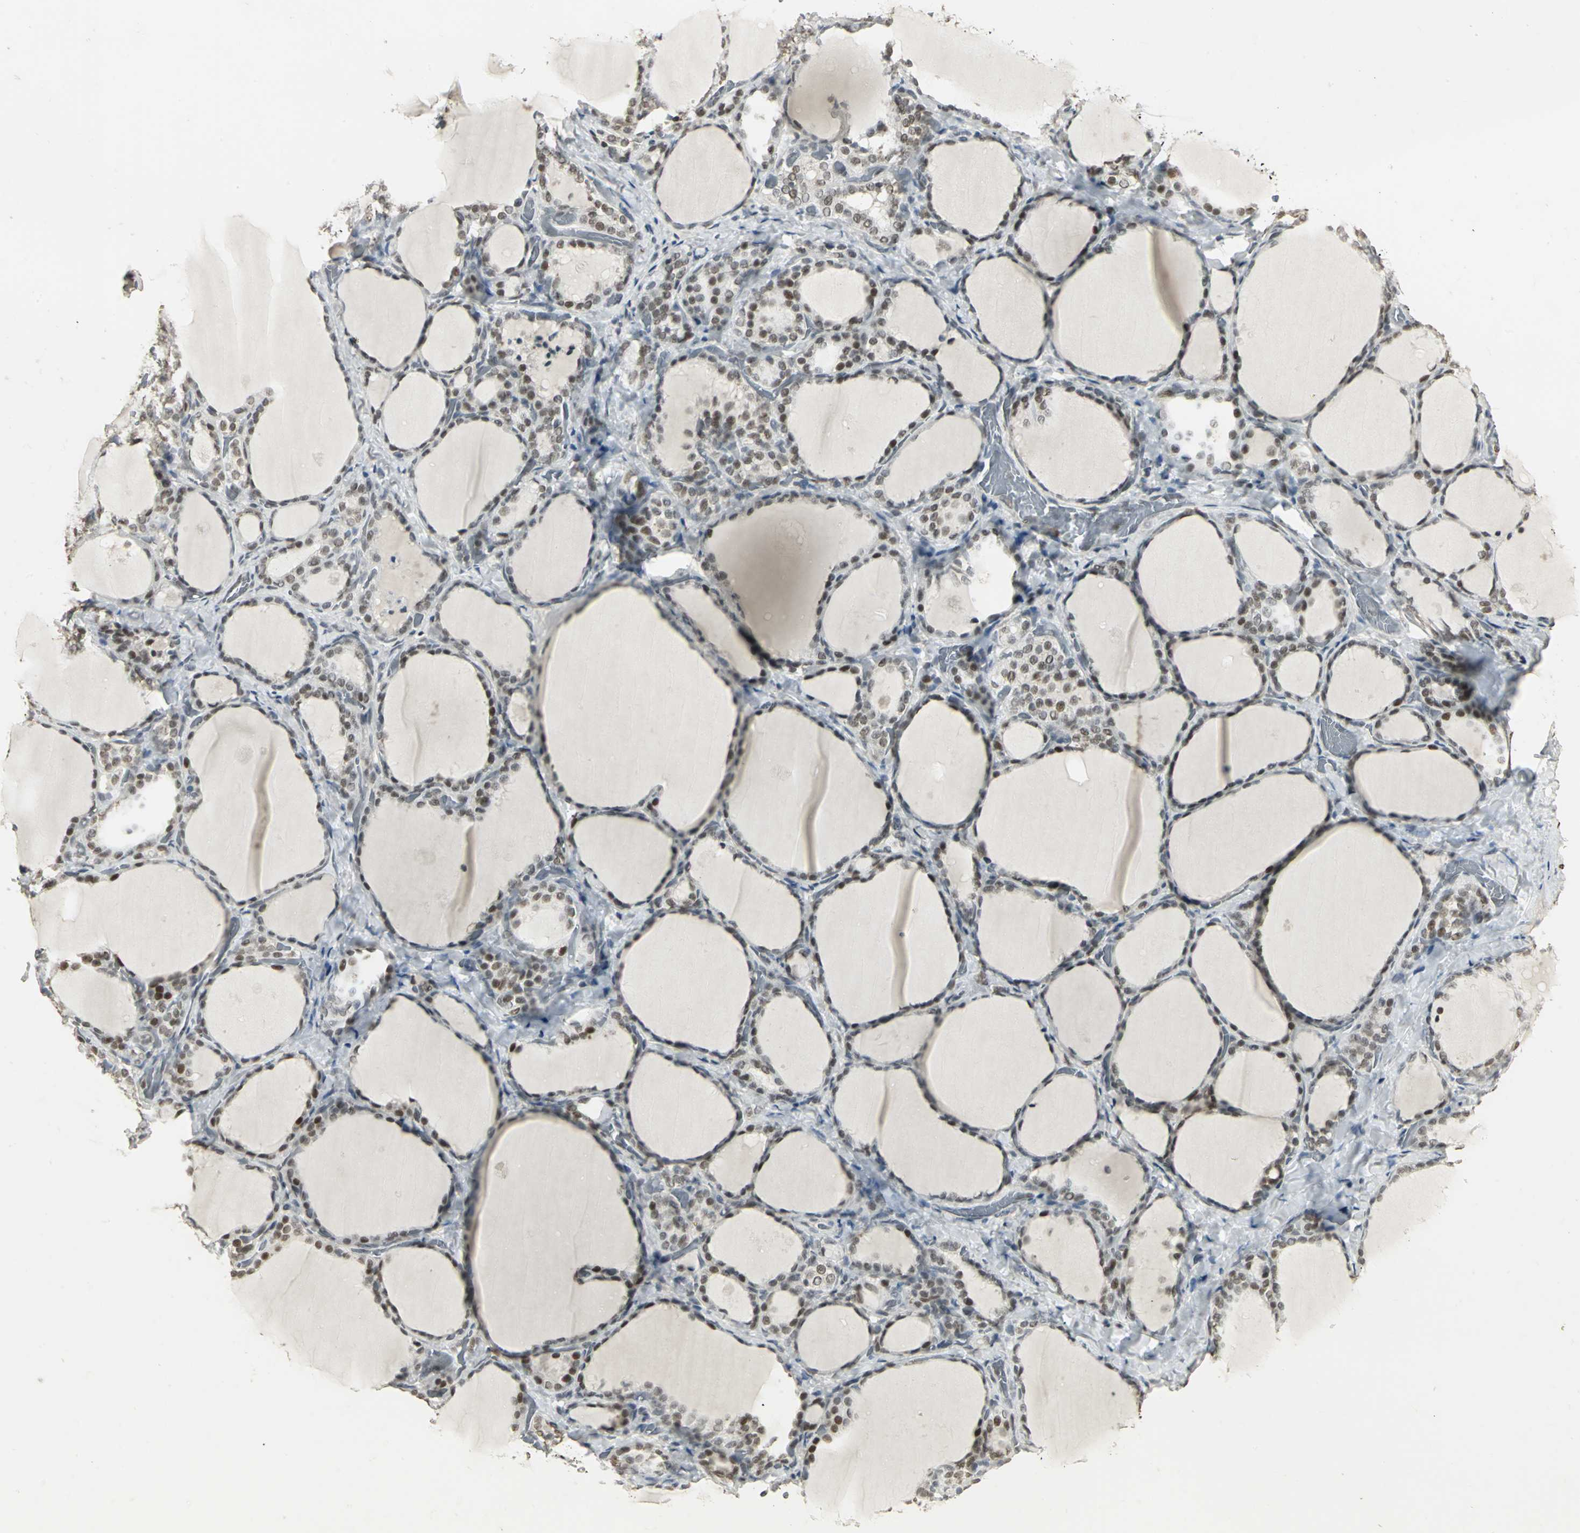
{"staining": {"intensity": "strong", "quantity": ">75%", "location": "nuclear"}, "tissue": "thyroid gland", "cell_type": "Glandular cells", "image_type": "normal", "snomed": [{"axis": "morphology", "description": "Normal tissue, NOS"}, {"axis": "morphology", "description": "Papillary adenocarcinoma, NOS"}, {"axis": "topography", "description": "Thyroid gland"}], "caption": "Immunohistochemistry (IHC) (DAB) staining of normal human thyroid gland demonstrates strong nuclear protein positivity in approximately >75% of glandular cells. Nuclei are stained in blue.", "gene": "CBX3", "patient": {"sex": "female", "age": 30}}